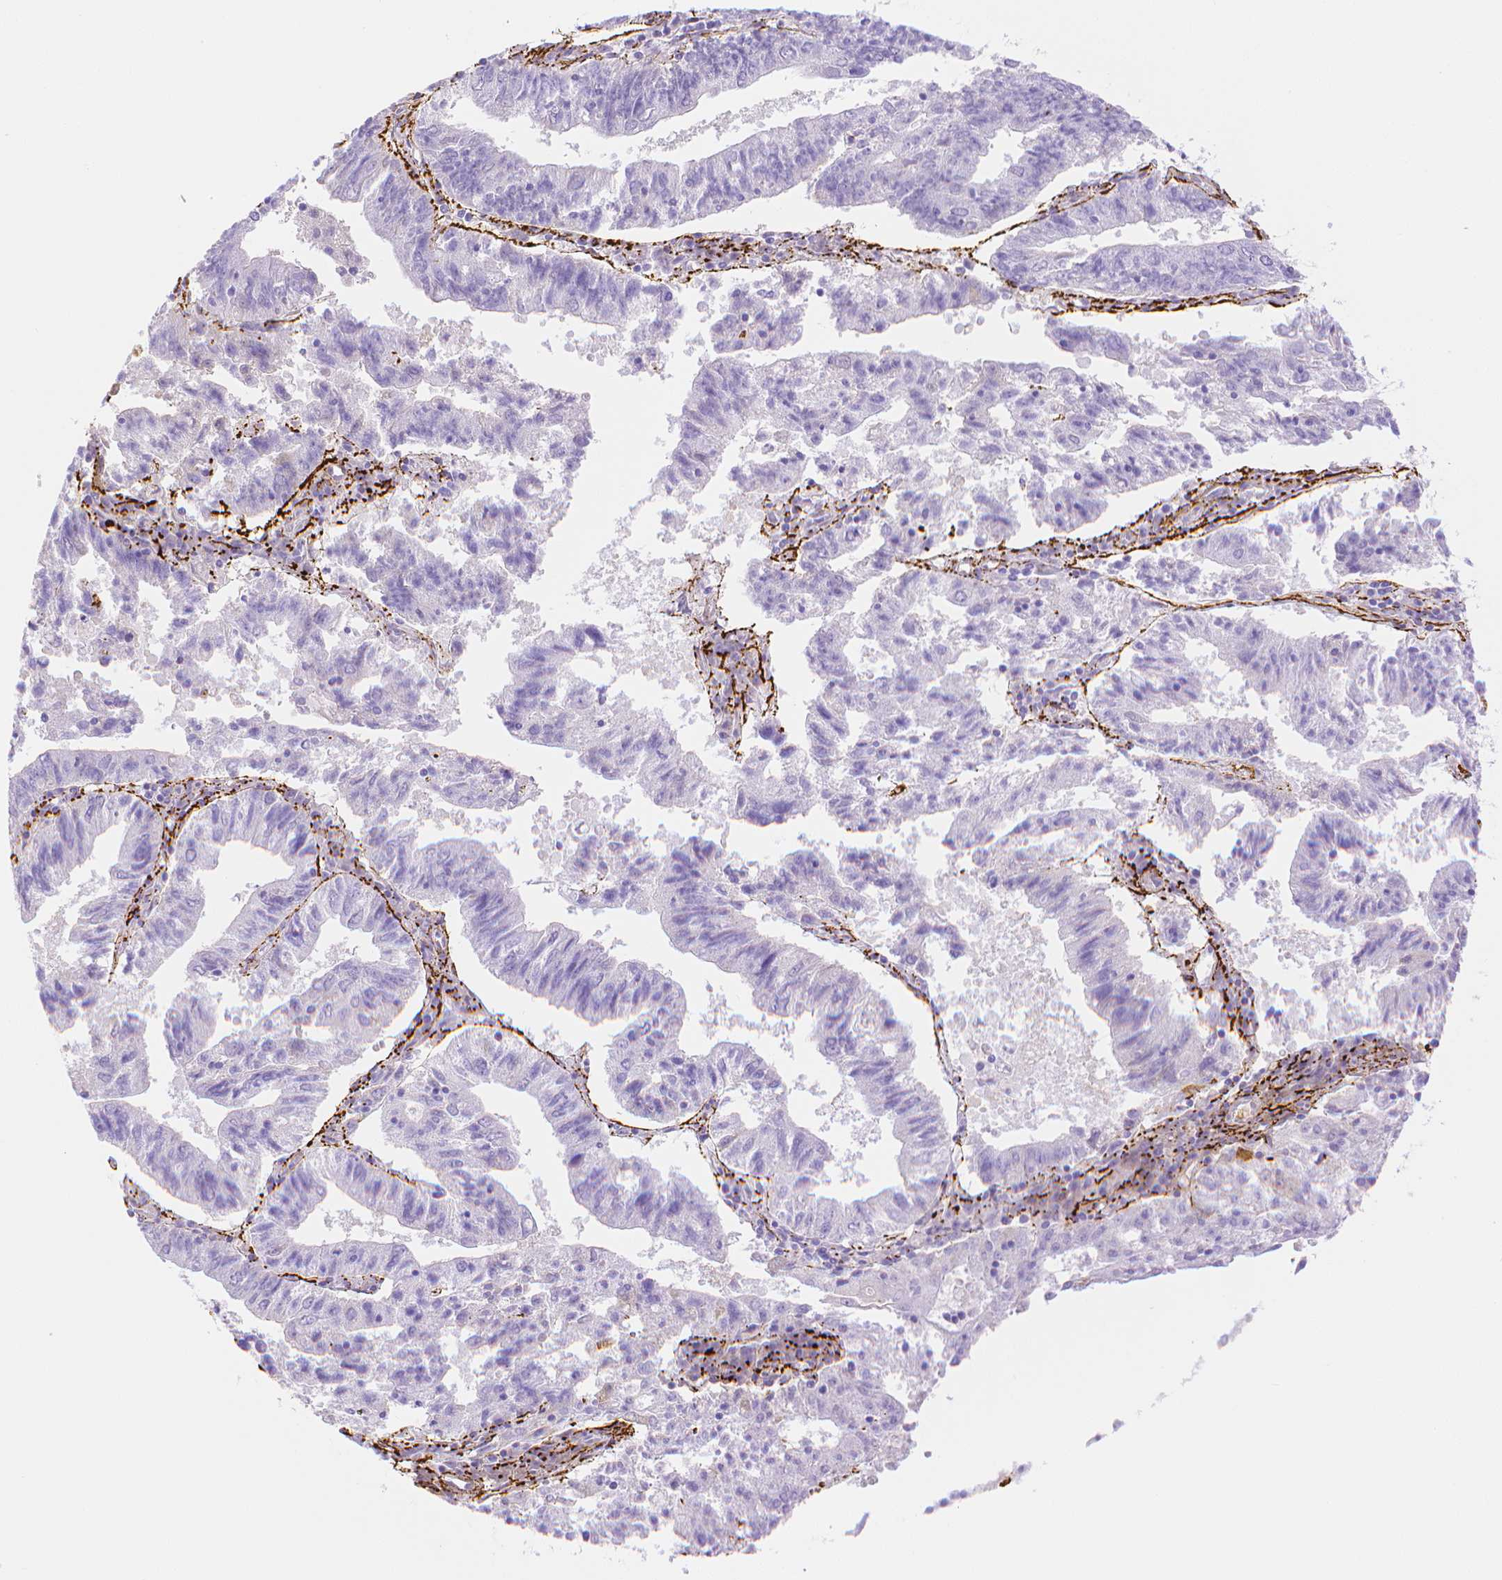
{"staining": {"intensity": "negative", "quantity": "none", "location": "none"}, "tissue": "endometrial cancer", "cell_type": "Tumor cells", "image_type": "cancer", "snomed": [{"axis": "morphology", "description": "Adenocarcinoma, NOS"}, {"axis": "topography", "description": "Endometrium"}], "caption": "High magnification brightfield microscopy of adenocarcinoma (endometrial) stained with DAB (3,3'-diaminobenzidine) (brown) and counterstained with hematoxylin (blue): tumor cells show no significant expression.", "gene": "FBN1", "patient": {"sex": "female", "age": 82}}